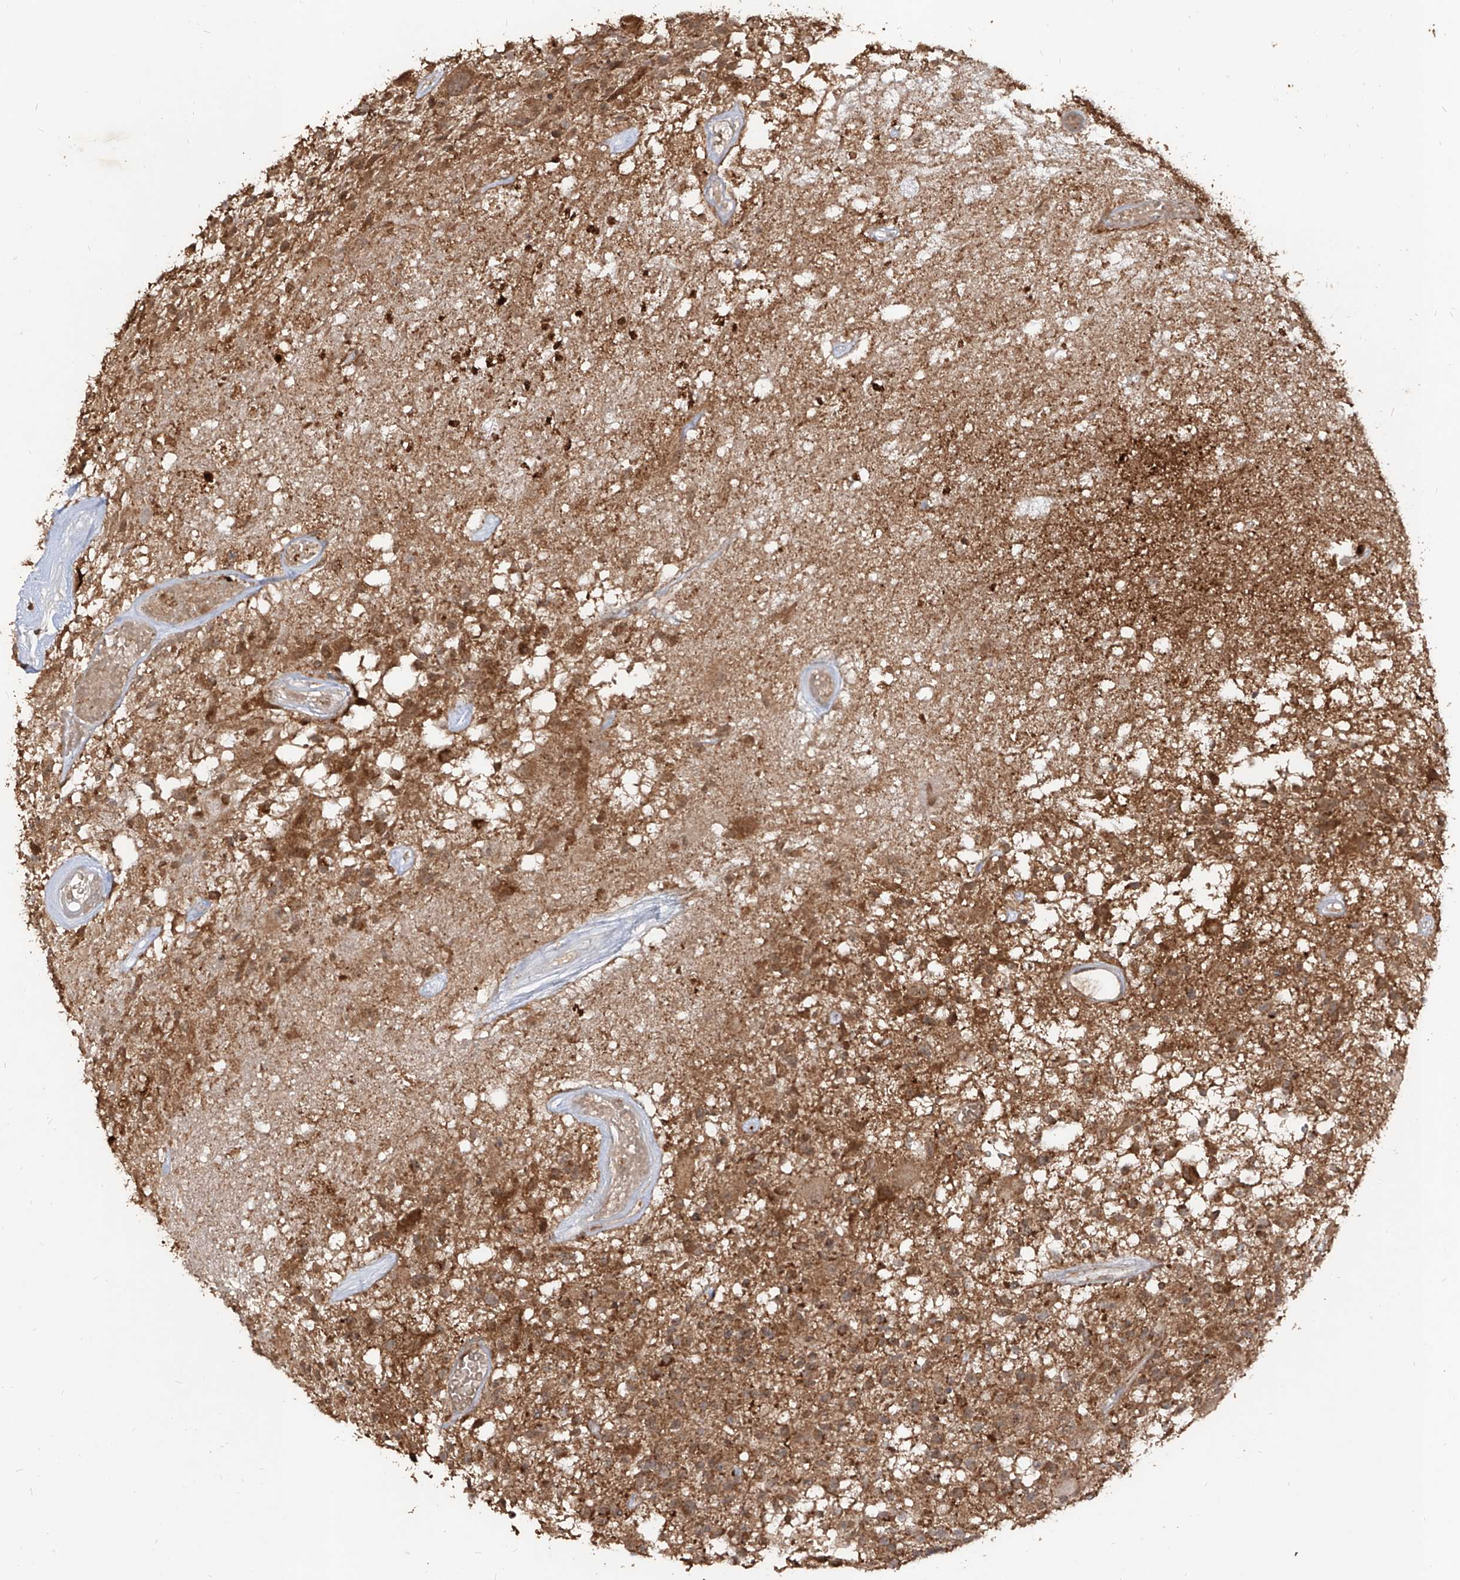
{"staining": {"intensity": "moderate", "quantity": ">75%", "location": "cytoplasmic/membranous"}, "tissue": "glioma", "cell_type": "Tumor cells", "image_type": "cancer", "snomed": [{"axis": "morphology", "description": "Glioma, malignant, High grade"}, {"axis": "morphology", "description": "Glioblastoma, NOS"}, {"axis": "topography", "description": "Brain"}], "caption": "Glioma stained with immunohistochemistry (IHC) exhibits moderate cytoplasmic/membranous expression in approximately >75% of tumor cells.", "gene": "AIM2", "patient": {"sex": "male", "age": 60}}